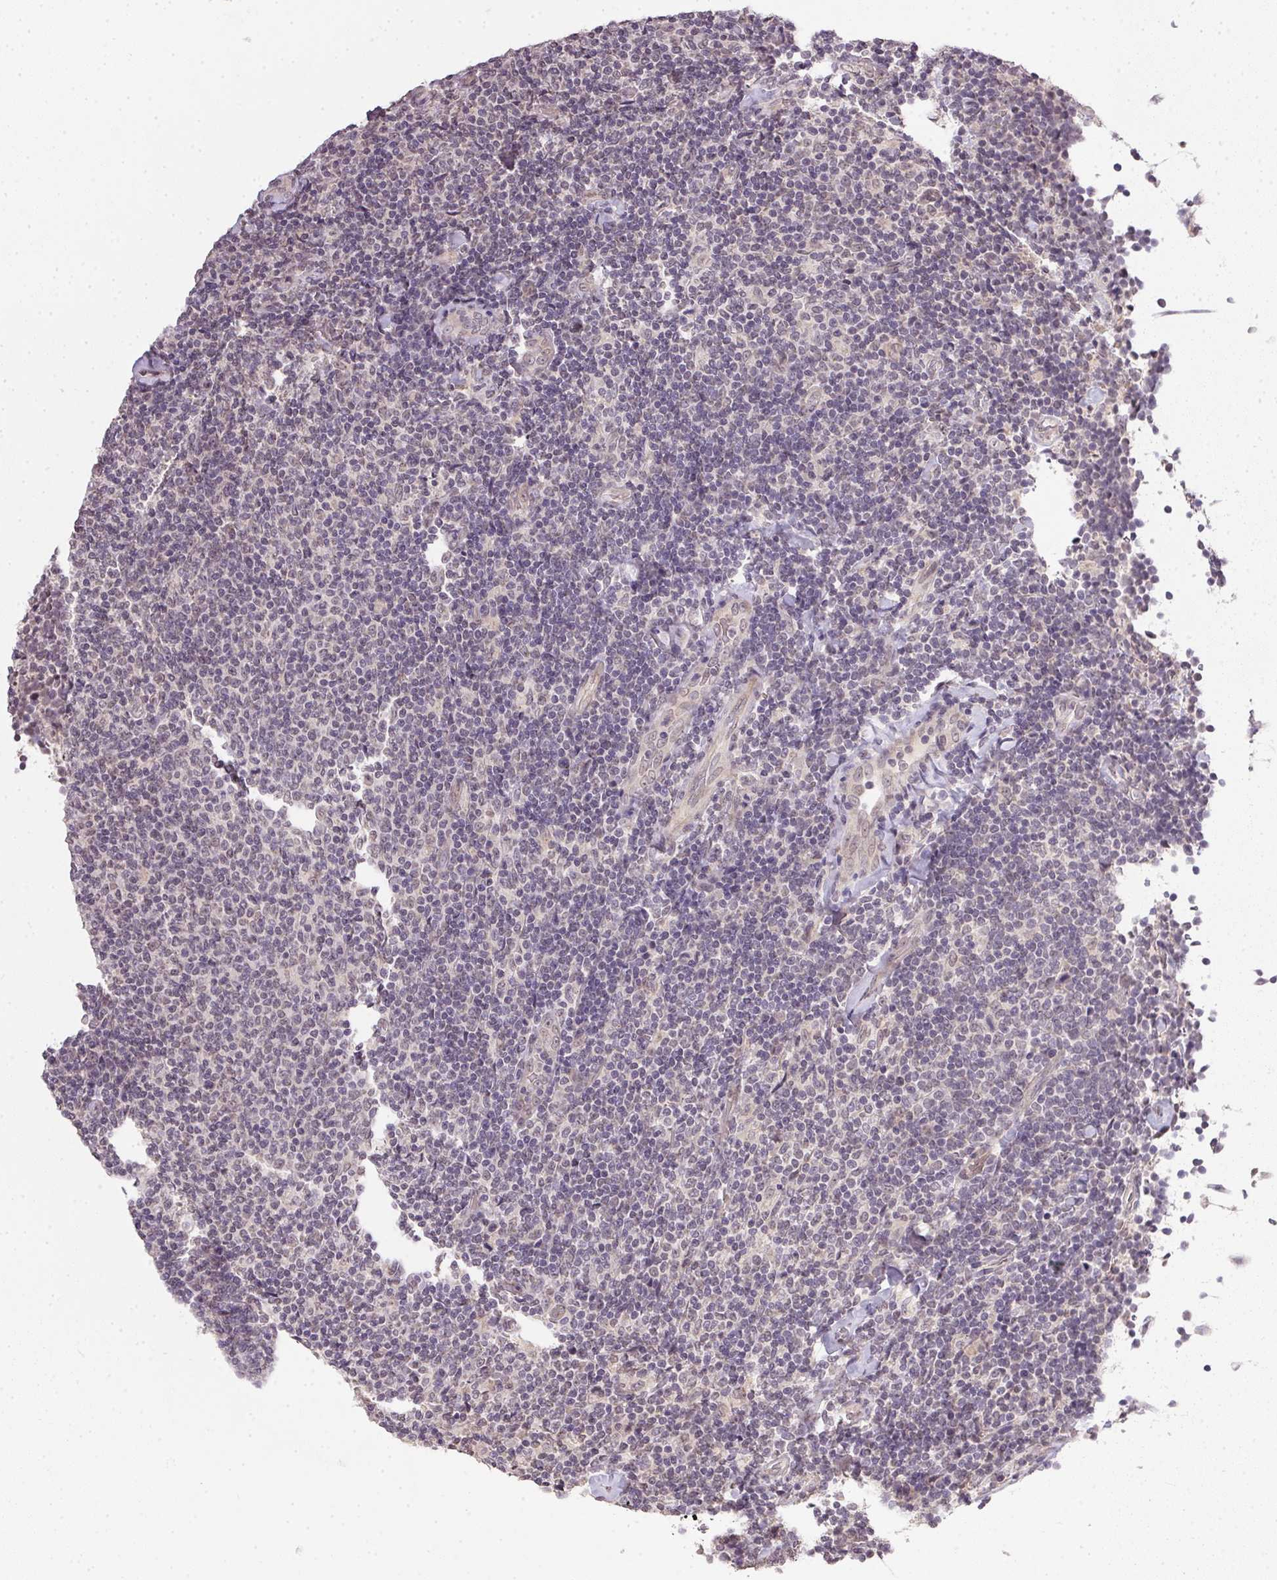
{"staining": {"intensity": "negative", "quantity": "none", "location": "none"}, "tissue": "lymphoma", "cell_type": "Tumor cells", "image_type": "cancer", "snomed": [{"axis": "morphology", "description": "Malignant lymphoma, non-Hodgkin's type, Low grade"}, {"axis": "topography", "description": "Lymph node"}], "caption": "High magnification brightfield microscopy of lymphoma stained with DAB (brown) and counterstained with hematoxylin (blue): tumor cells show no significant staining.", "gene": "PPP4R4", "patient": {"sex": "male", "age": 52}}